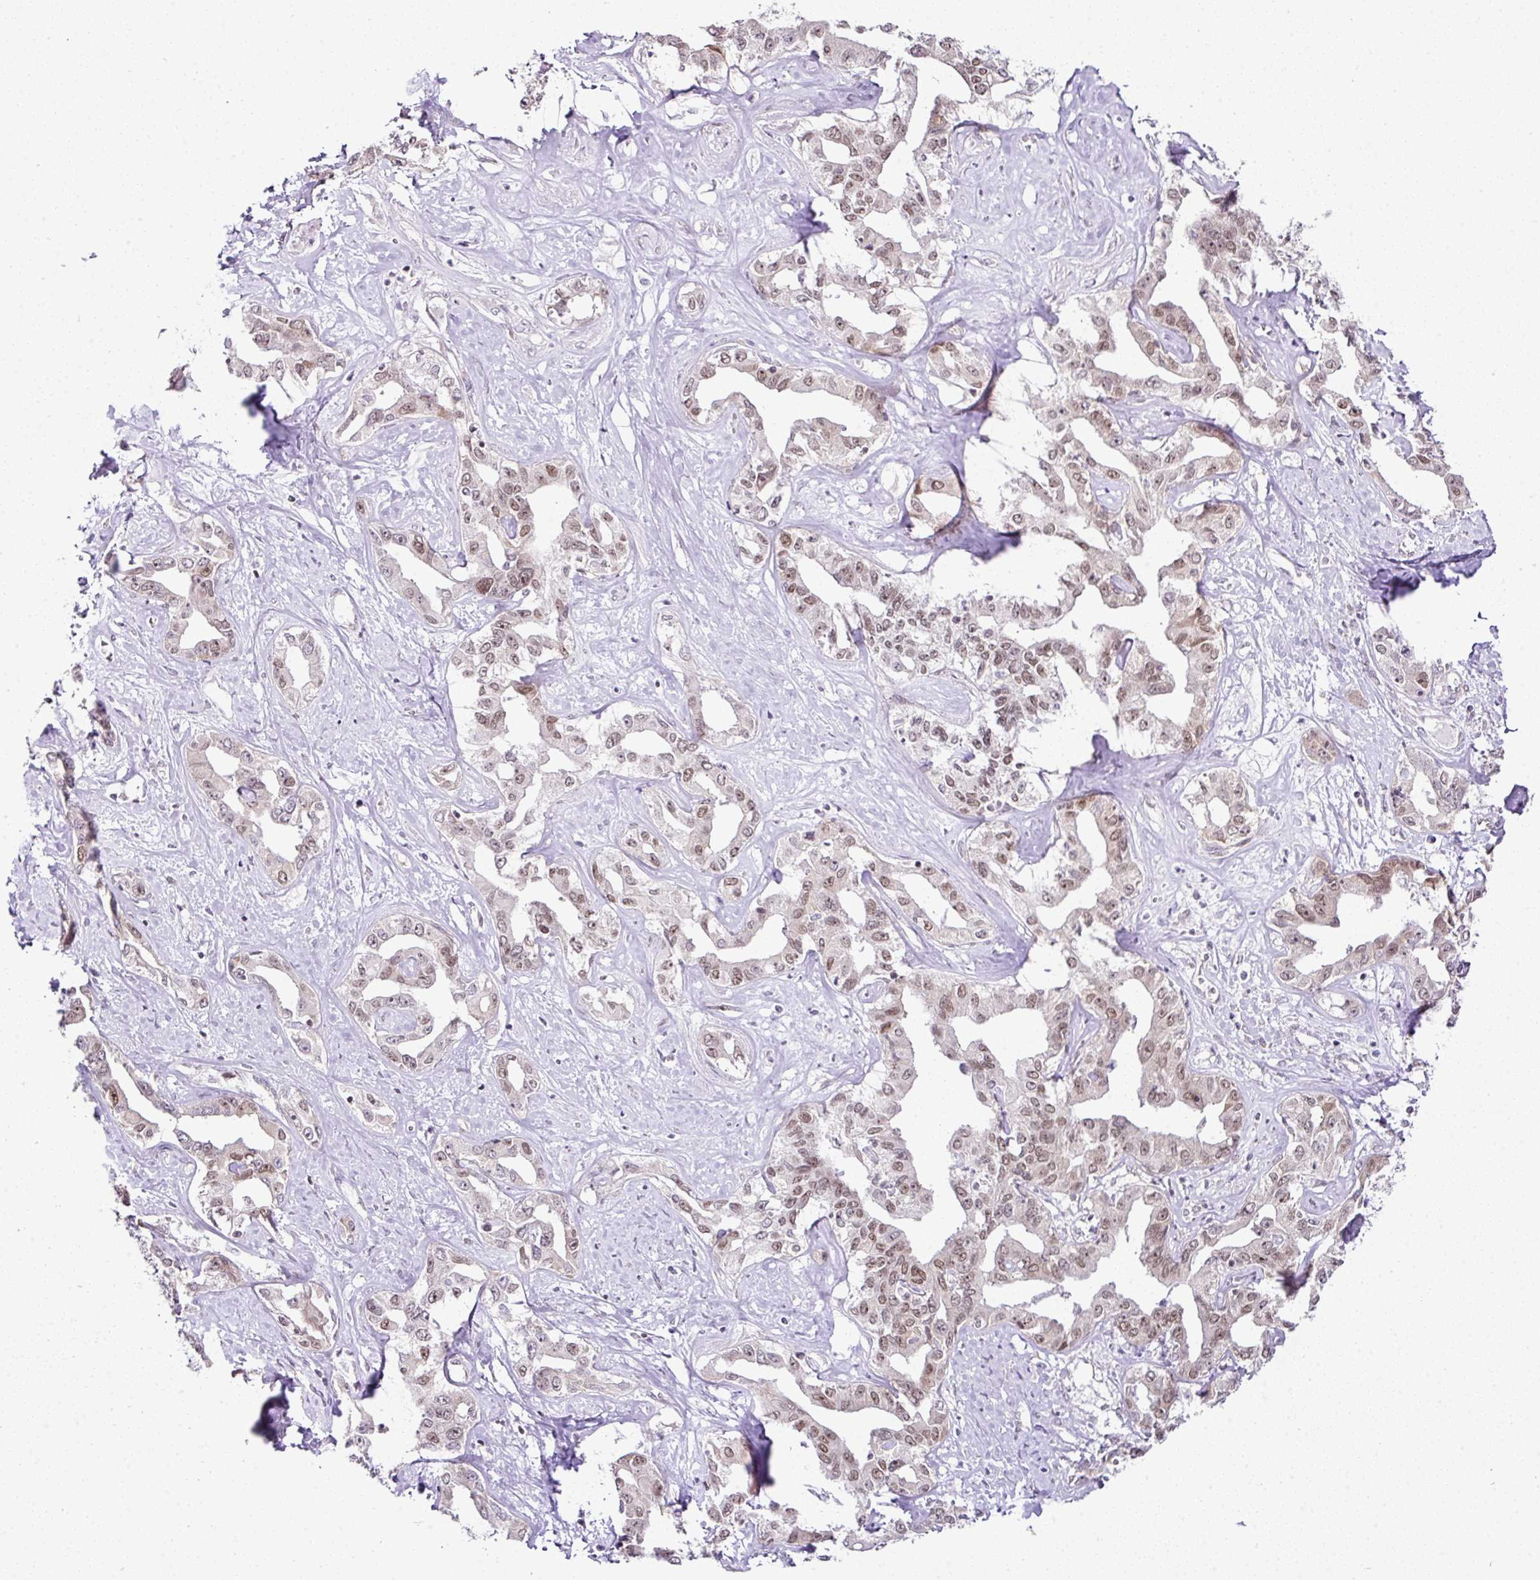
{"staining": {"intensity": "moderate", "quantity": ">75%", "location": "nuclear"}, "tissue": "liver cancer", "cell_type": "Tumor cells", "image_type": "cancer", "snomed": [{"axis": "morphology", "description": "Cholangiocarcinoma"}, {"axis": "topography", "description": "Liver"}], "caption": "DAB (3,3'-diaminobenzidine) immunohistochemical staining of human liver cholangiocarcinoma reveals moderate nuclear protein staining in about >75% of tumor cells. The staining was performed using DAB to visualize the protein expression in brown, while the nuclei were stained in blue with hematoxylin (Magnification: 20x).", "gene": "FAM32A", "patient": {"sex": "male", "age": 59}}